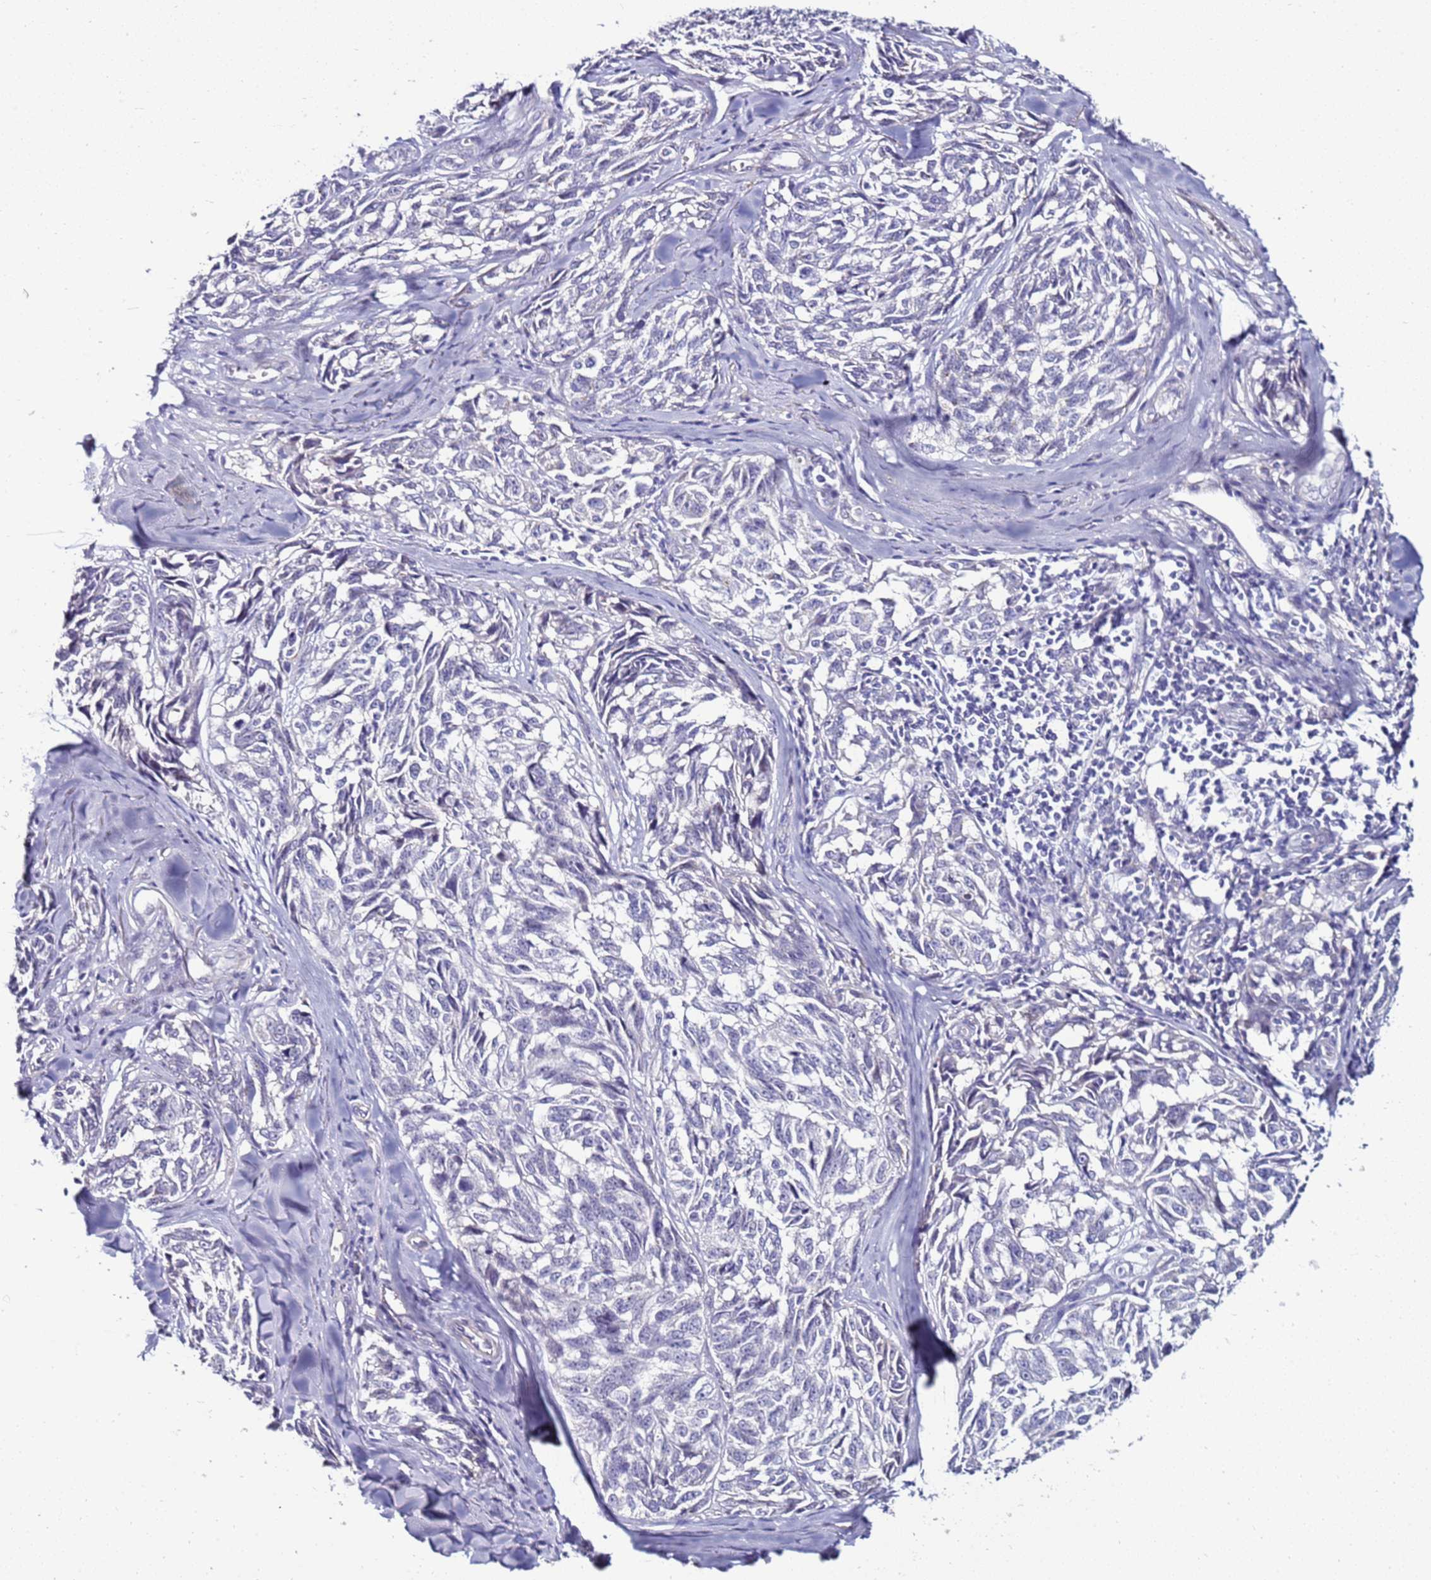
{"staining": {"intensity": "negative", "quantity": "none", "location": "none"}, "tissue": "melanoma", "cell_type": "Tumor cells", "image_type": "cancer", "snomed": [{"axis": "morphology", "description": "Normal tissue, NOS"}, {"axis": "morphology", "description": "Malignant melanoma, NOS"}, {"axis": "topography", "description": "Skin"}], "caption": "DAB immunohistochemical staining of human melanoma shows no significant expression in tumor cells. The staining was performed using DAB (3,3'-diaminobenzidine) to visualize the protein expression in brown, while the nuclei were stained in blue with hematoxylin (Magnification: 20x).", "gene": "GPN3", "patient": {"sex": "female", "age": 64}}